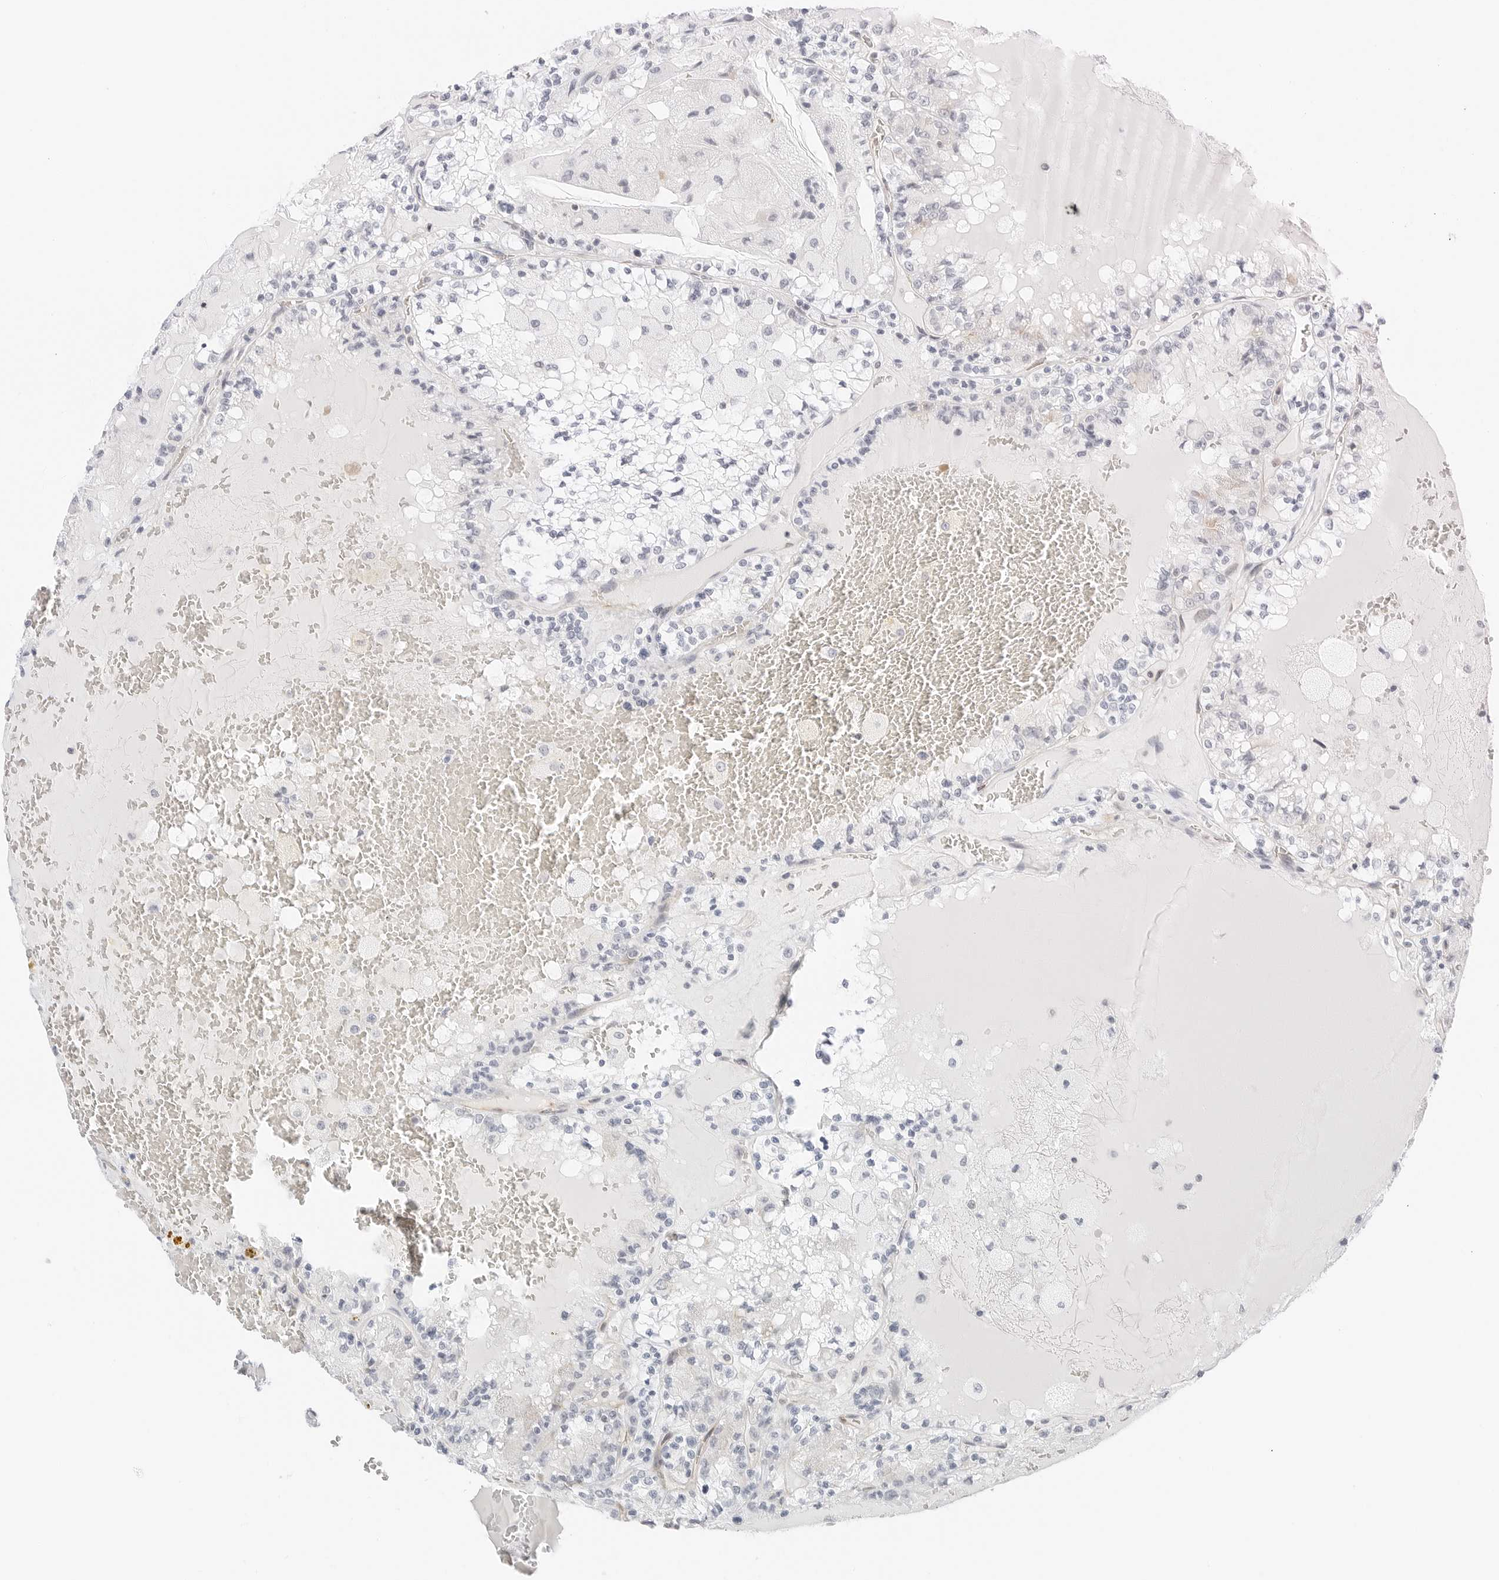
{"staining": {"intensity": "negative", "quantity": "none", "location": "none"}, "tissue": "renal cancer", "cell_type": "Tumor cells", "image_type": "cancer", "snomed": [{"axis": "morphology", "description": "Adenocarcinoma, NOS"}, {"axis": "topography", "description": "Kidney"}], "caption": "The IHC micrograph has no significant expression in tumor cells of adenocarcinoma (renal) tissue.", "gene": "IQCC", "patient": {"sex": "female", "age": 56}}